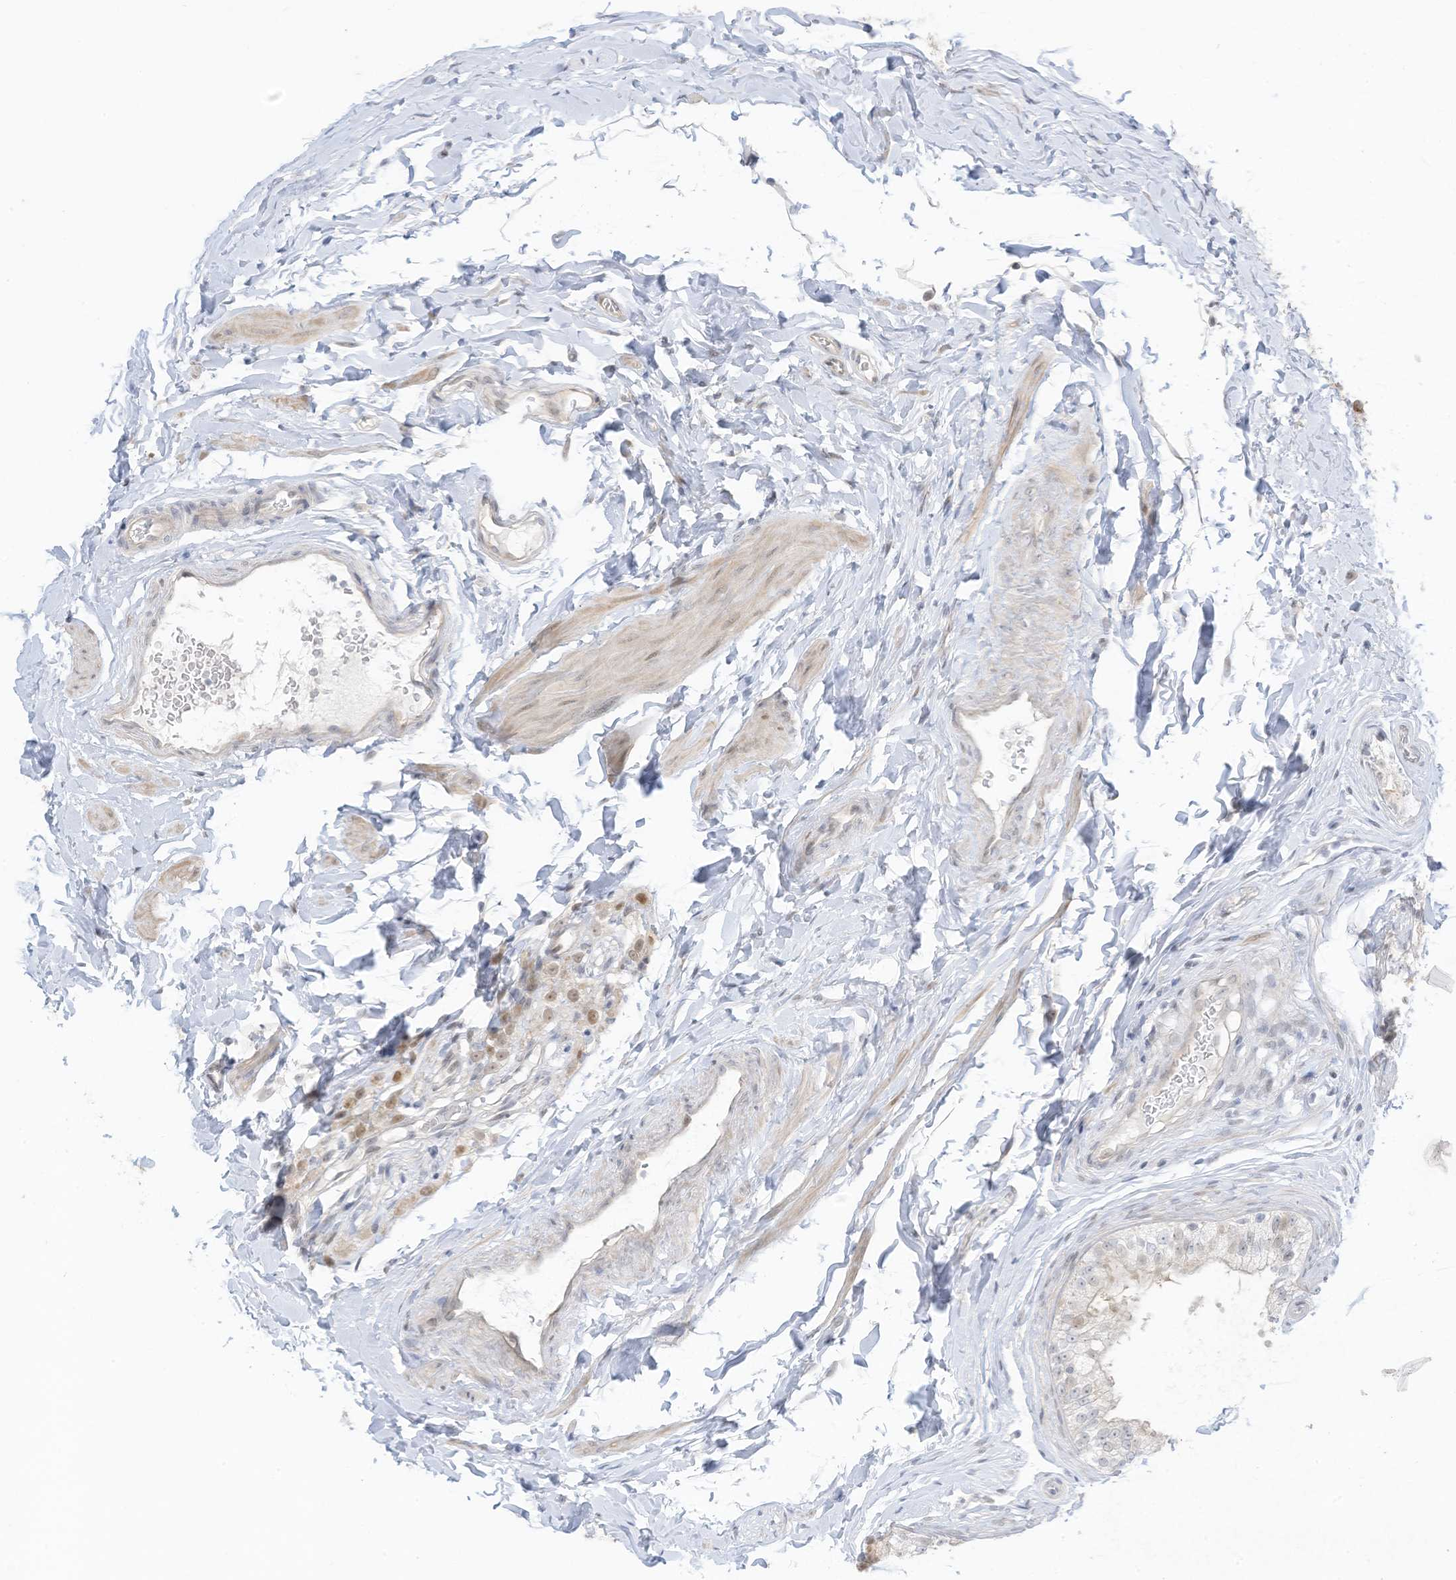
{"staining": {"intensity": "weak", "quantity": "<25%", "location": "cytoplasmic/membranous,nuclear"}, "tissue": "epididymis", "cell_type": "Glandular cells", "image_type": "normal", "snomed": [{"axis": "morphology", "description": "Normal tissue, NOS"}, {"axis": "topography", "description": "Epididymis"}], "caption": "High power microscopy histopathology image of an immunohistochemistry (IHC) micrograph of benign epididymis, revealing no significant positivity in glandular cells. (DAB immunohistochemistry with hematoxylin counter stain).", "gene": "ASPRV1", "patient": {"sex": "male", "age": 29}}